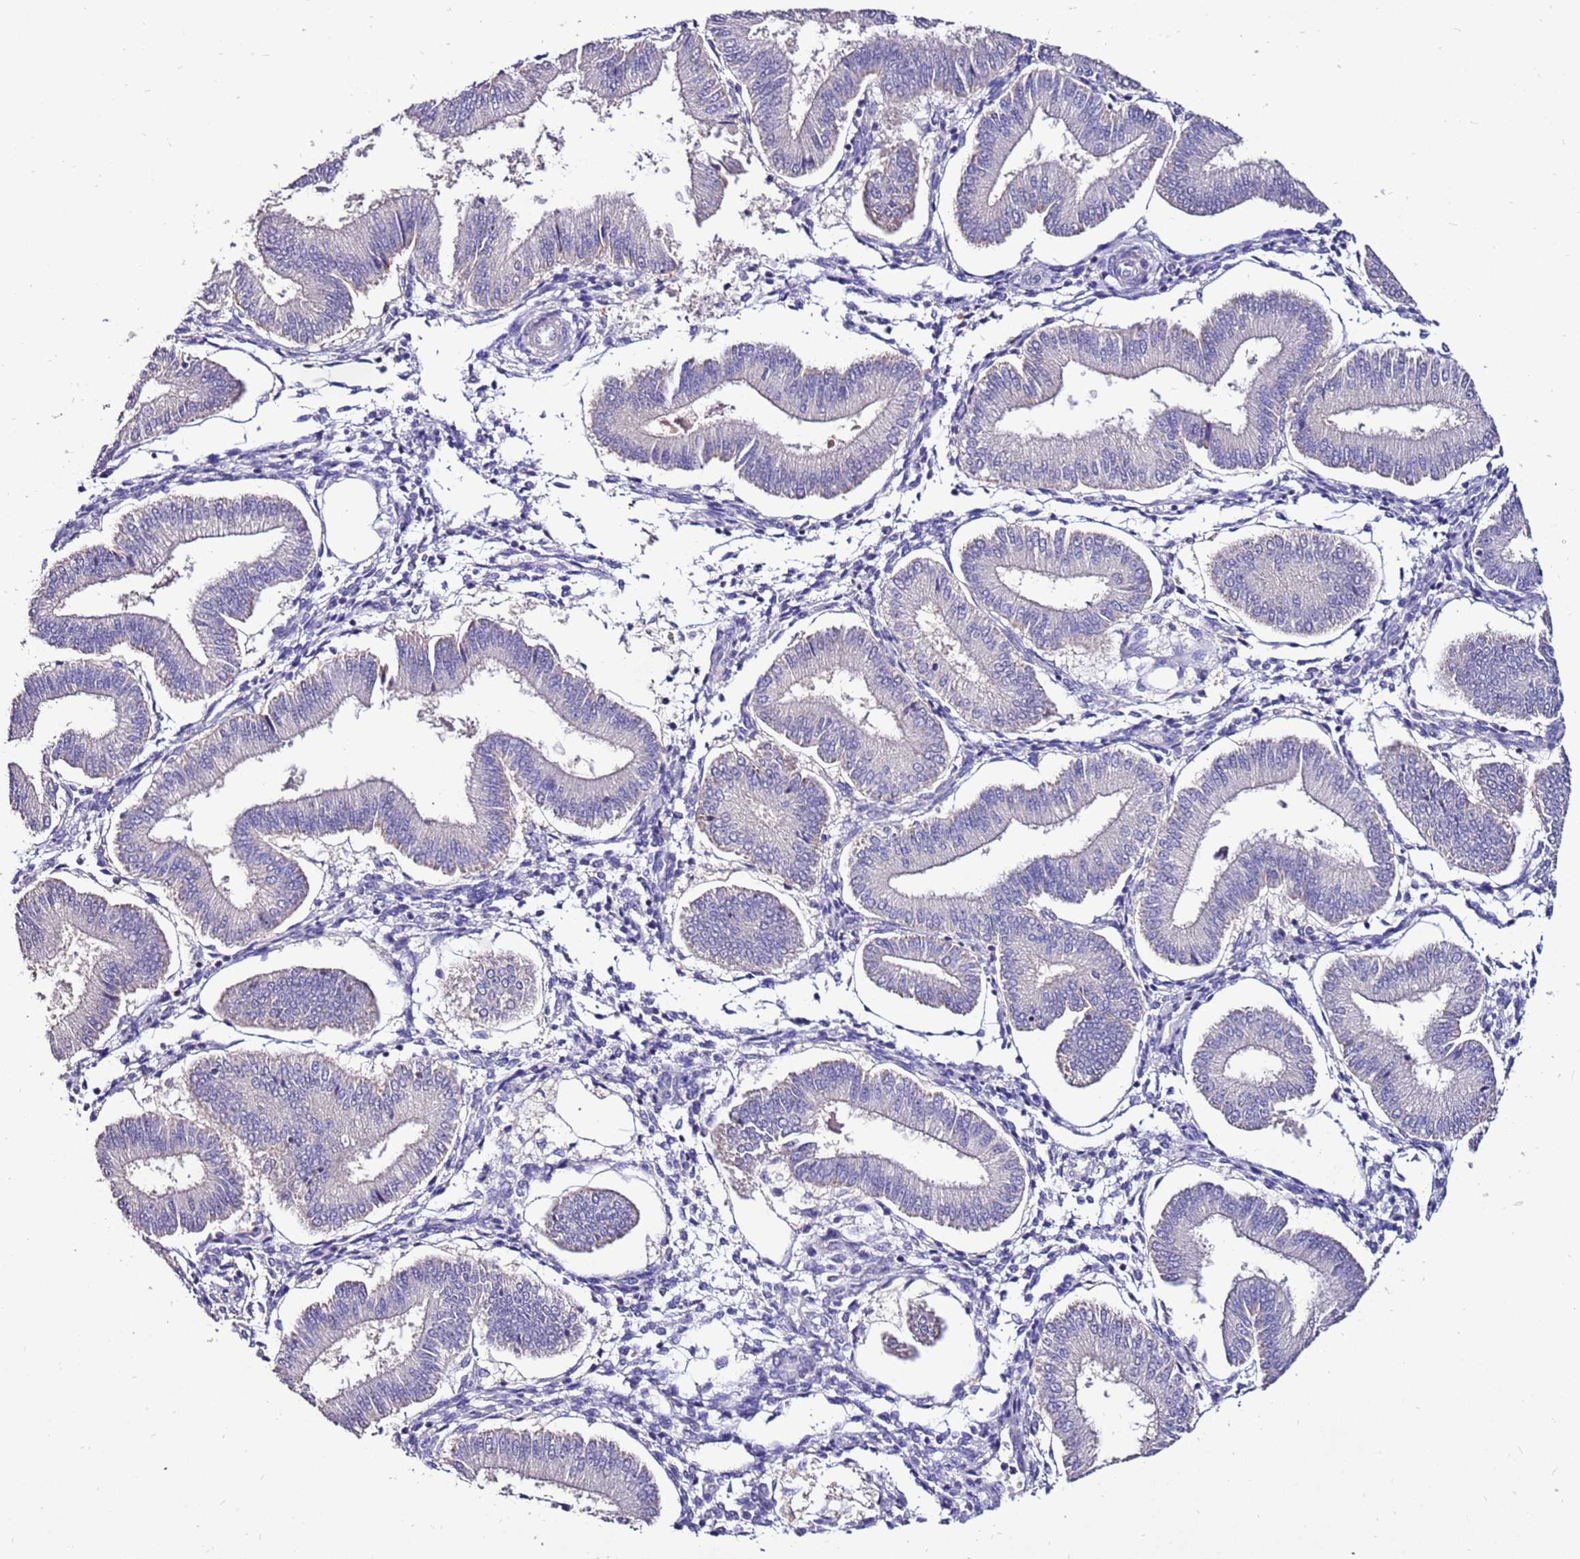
{"staining": {"intensity": "negative", "quantity": "none", "location": "none"}, "tissue": "endometrium", "cell_type": "Cells in endometrial stroma", "image_type": "normal", "snomed": [{"axis": "morphology", "description": "Normal tissue, NOS"}, {"axis": "topography", "description": "Endometrium"}], "caption": "Immunohistochemistry (IHC) of benign human endometrium displays no positivity in cells in endometrial stroma. Nuclei are stained in blue.", "gene": "TMEM106C", "patient": {"sex": "female", "age": 39}}